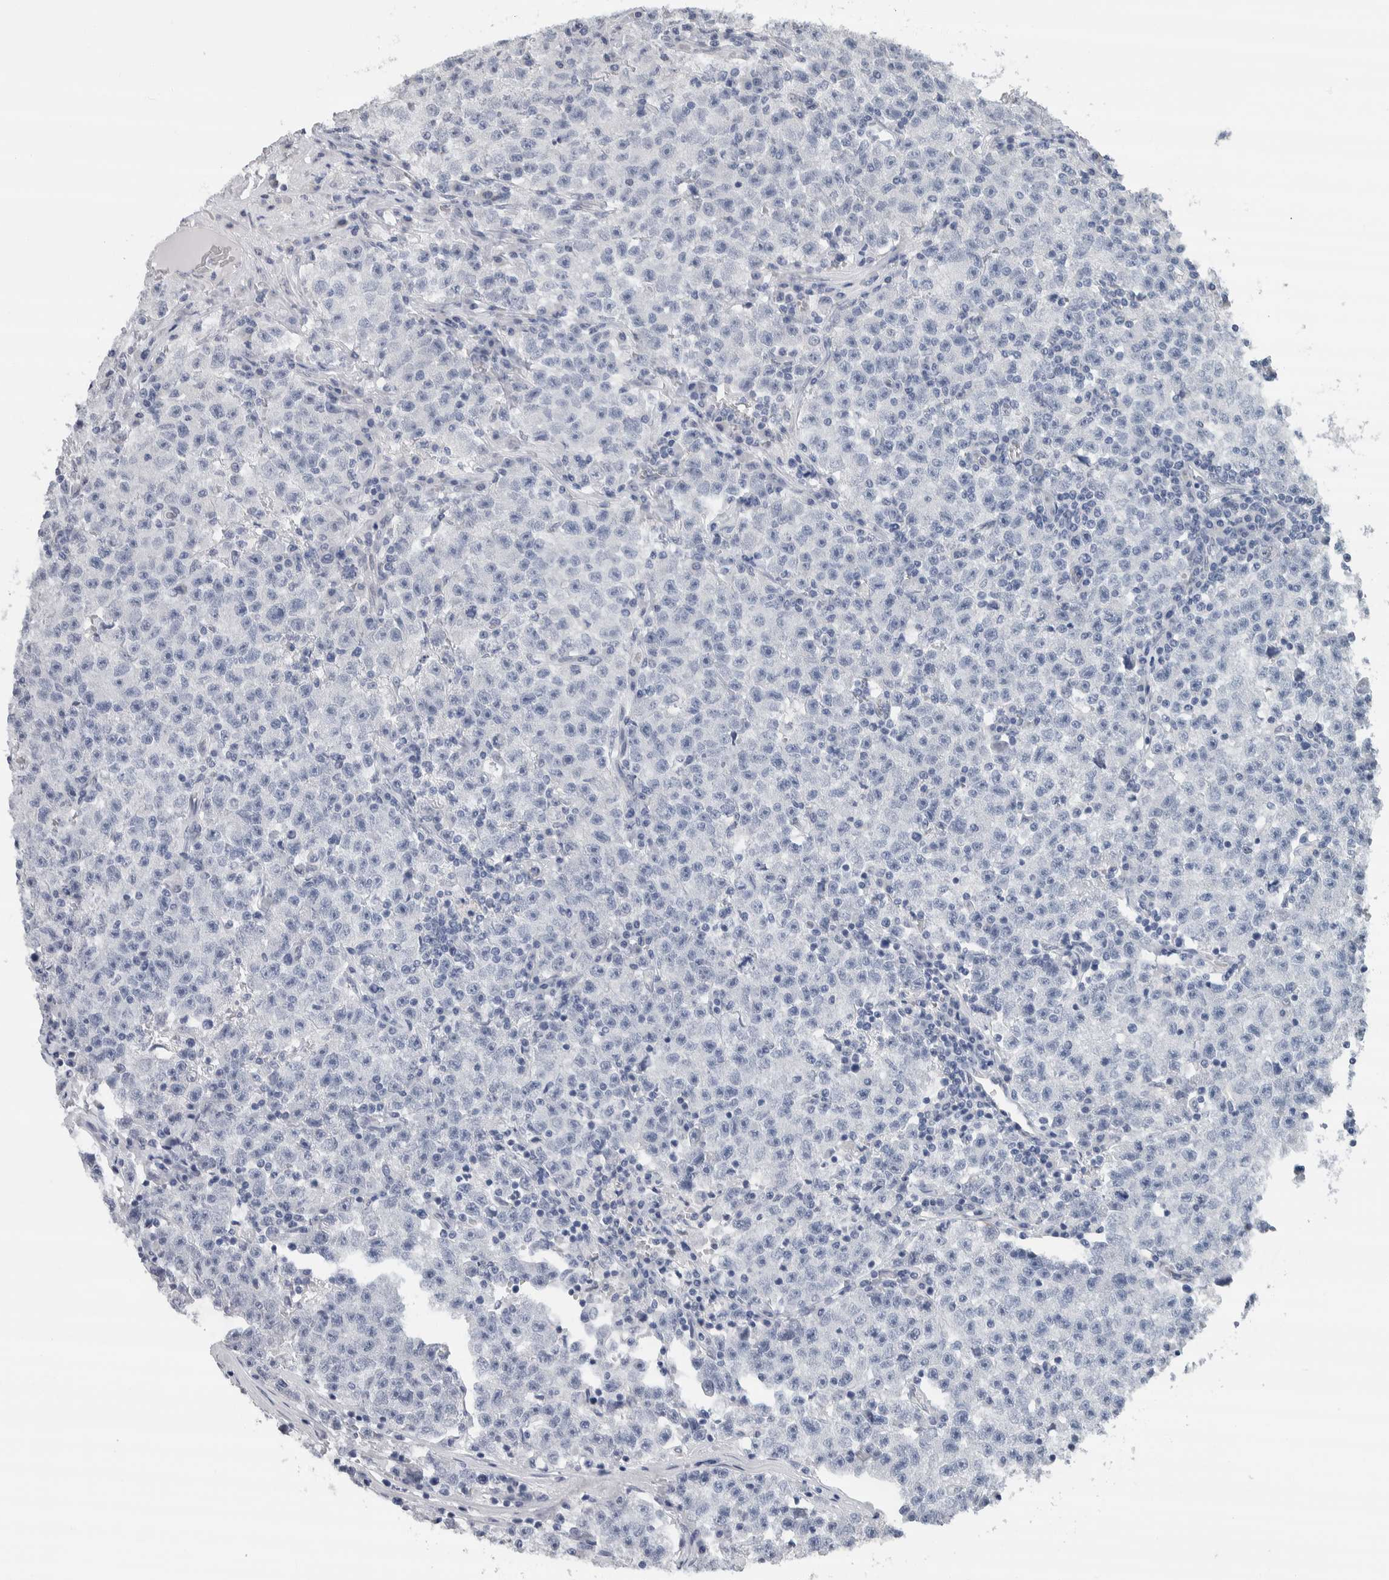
{"staining": {"intensity": "negative", "quantity": "none", "location": "none"}, "tissue": "testis cancer", "cell_type": "Tumor cells", "image_type": "cancer", "snomed": [{"axis": "morphology", "description": "Seminoma, NOS"}, {"axis": "topography", "description": "Testis"}], "caption": "The photomicrograph displays no staining of tumor cells in testis seminoma.", "gene": "NEFM", "patient": {"sex": "male", "age": 22}}